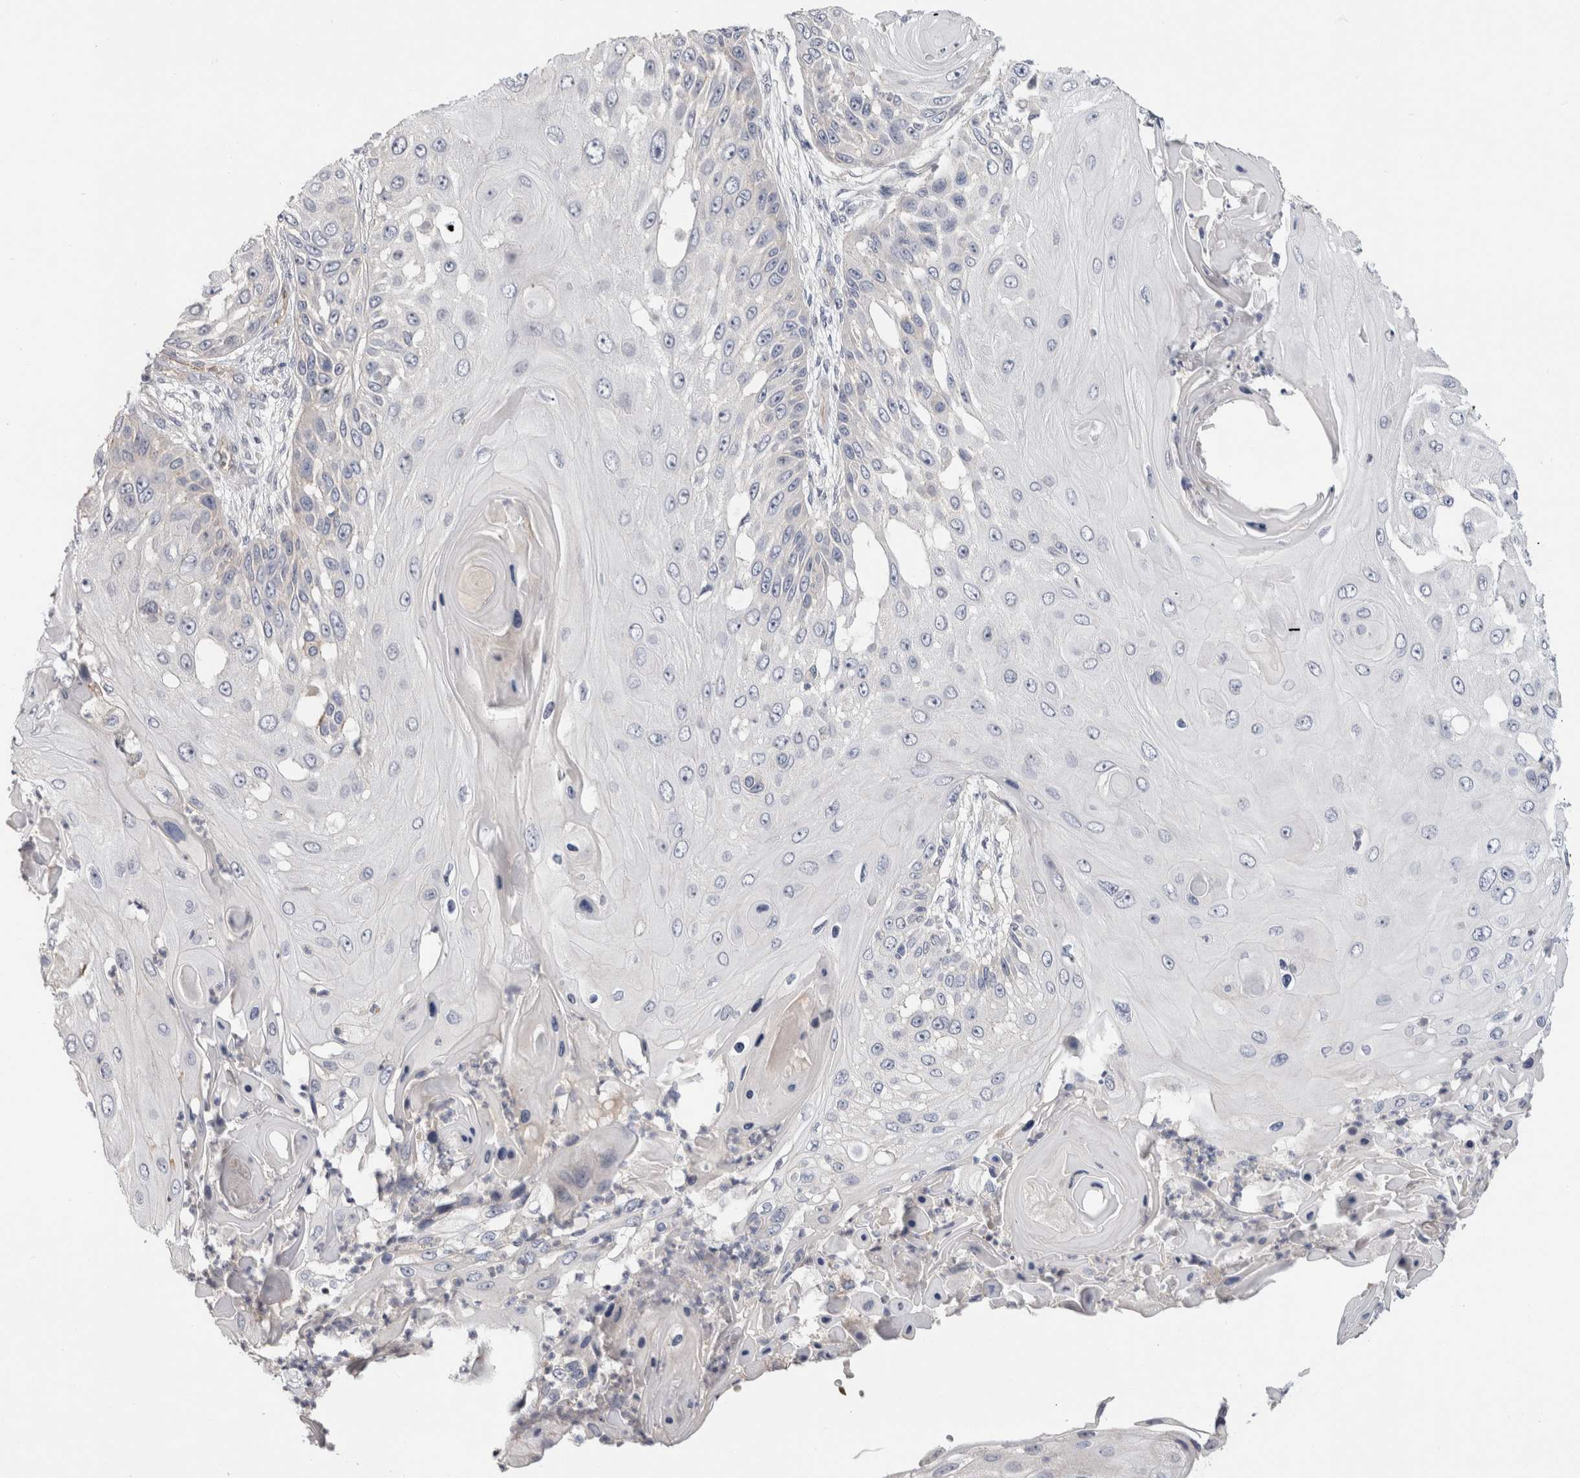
{"staining": {"intensity": "negative", "quantity": "none", "location": "none"}, "tissue": "skin cancer", "cell_type": "Tumor cells", "image_type": "cancer", "snomed": [{"axis": "morphology", "description": "Squamous cell carcinoma, NOS"}, {"axis": "topography", "description": "Skin"}], "caption": "DAB (3,3'-diaminobenzidine) immunohistochemical staining of human squamous cell carcinoma (skin) shows no significant positivity in tumor cells.", "gene": "AFP", "patient": {"sex": "female", "age": 44}}